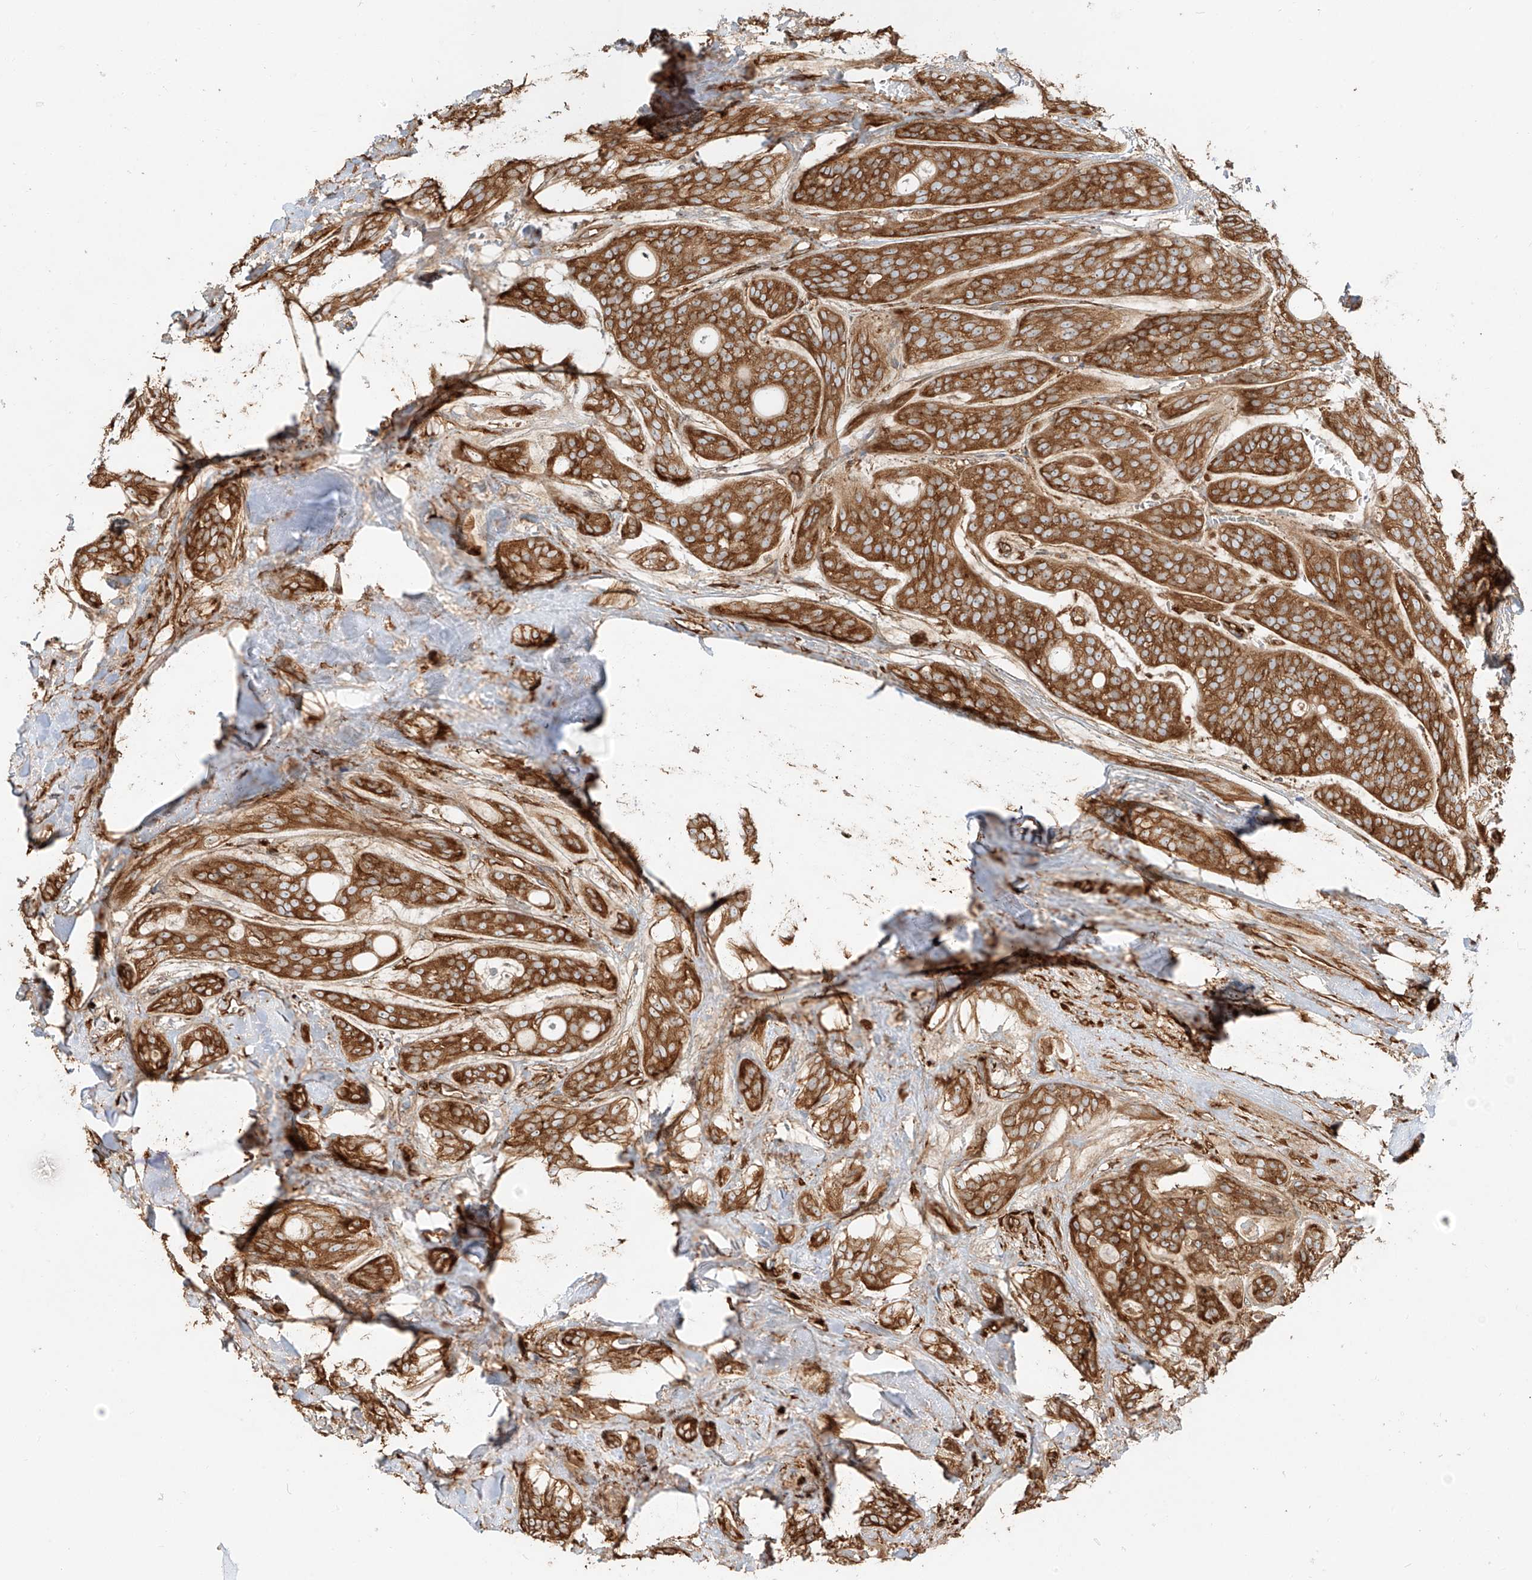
{"staining": {"intensity": "strong", "quantity": ">75%", "location": "cytoplasmic/membranous"}, "tissue": "head and neck cancer", "cell_type": "Tumor cells", "image_type": "cancer", "snomed": [{"axis": "morphology", "description": "Adenocarcinoma, NOS"}, {"axis": "topography", "description": "Head-Neck"}], "caption": "Tumor cells show high levels of strong cytoplasmic/membranous positivity in about >75% of cells in head and neck cancer (adenocarcinoma). Immunohistochemistry stains the protein of interest in brown and the nuclei are stained blue.", "gene": "SNX9", "patient": {"sex": "male", "age": 66}}